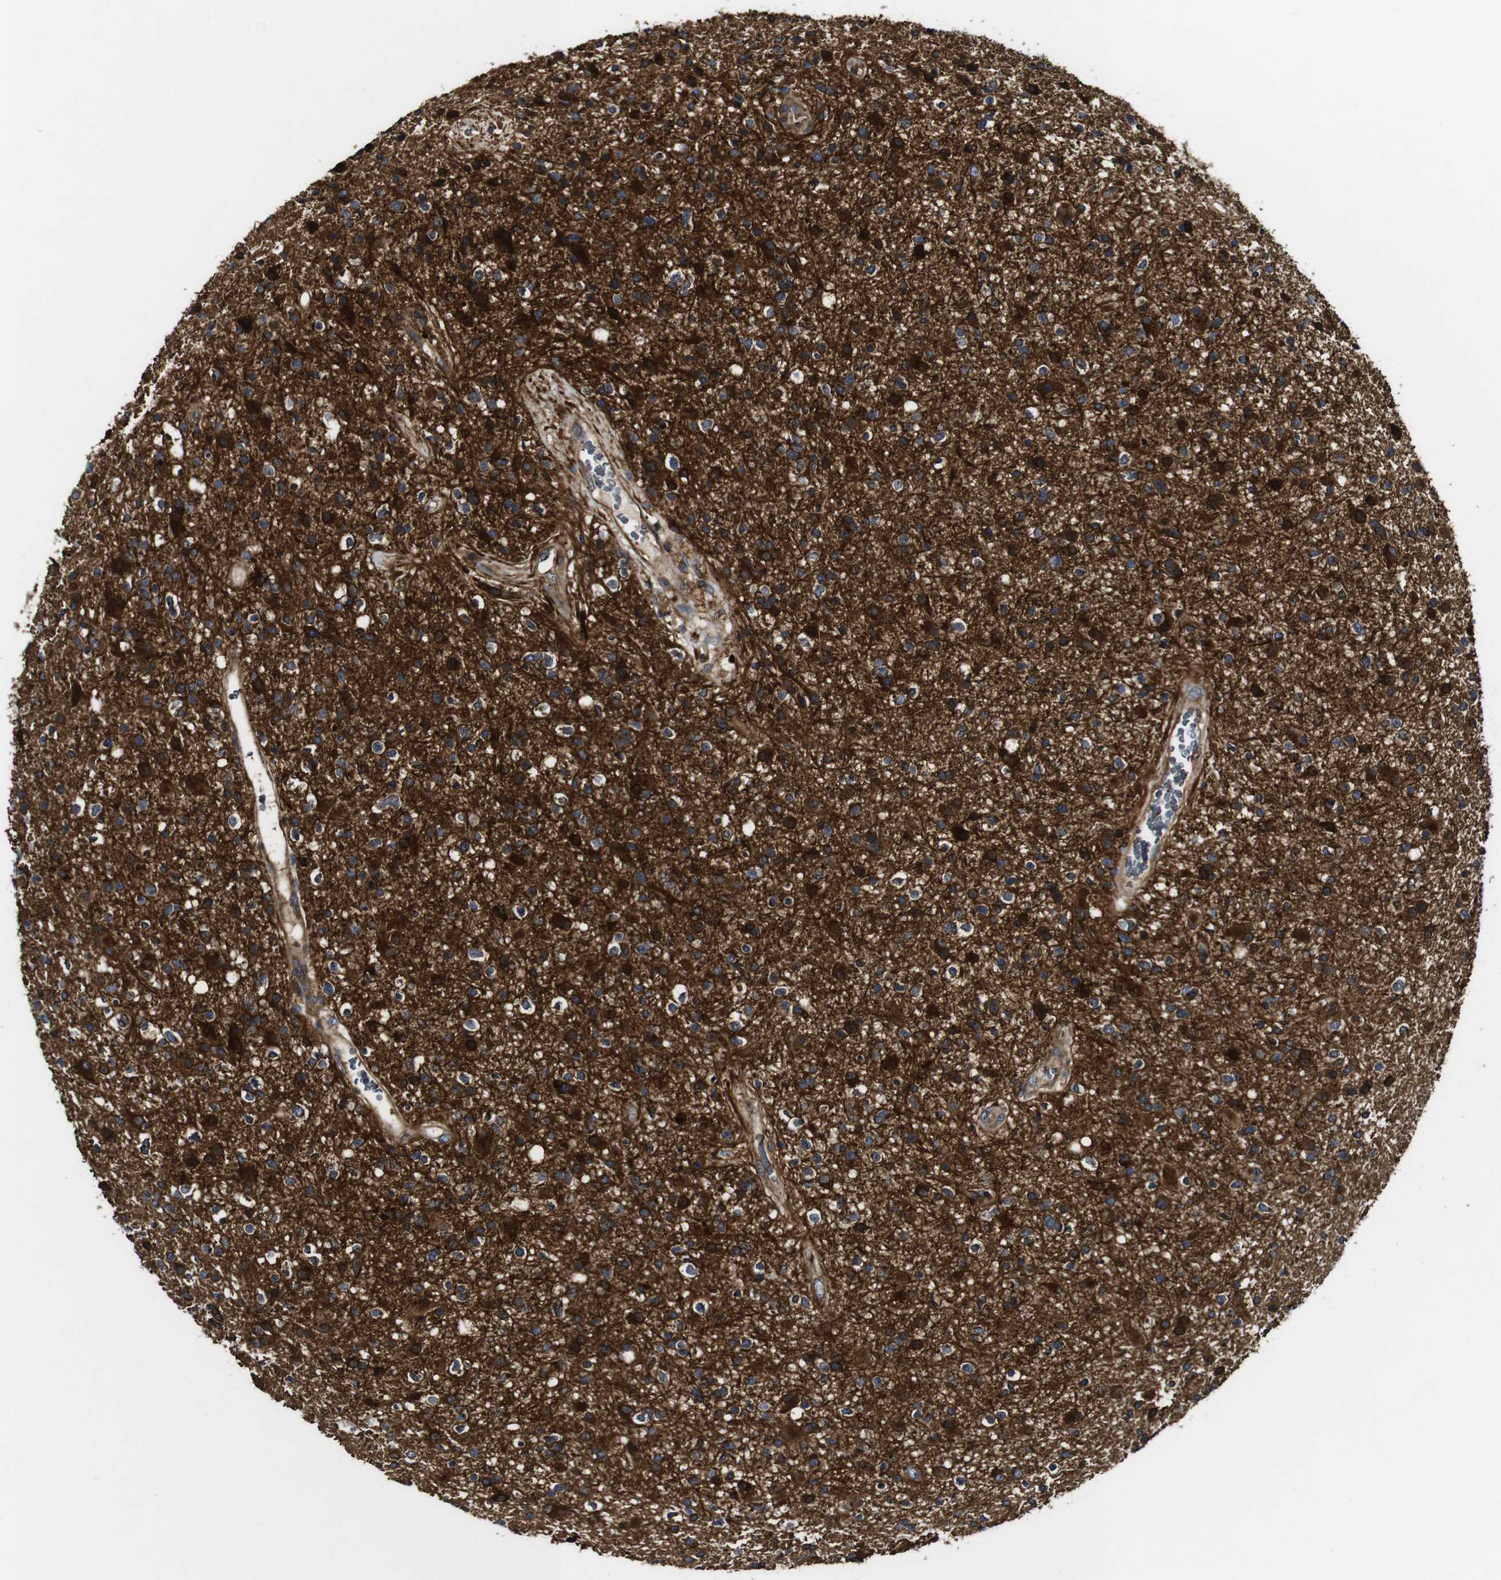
{"staining": {"intensity": "strong", "quantity": "25%-75%", "location": "cytoplasmic/membranous"}, "tissue": "glioma", "cell_type": "Tumor cells", "image_type": "cancer", "snomed": [{"axis": "morphology", "description": "Glioma, malignant, High grade"}, {"axis": "topography", "description": "Brain"}], "caption": "IHC staining of glioma, which shows high levels of strong cytoplasmic/membranous staining in about 25%-75% of tumor cells indicating strong cytoplasmic/membranous protein staining. The staining was performed using DAB (3,3'-diaminobenzidine) (brown) for protein detection and nuclei were counterstained in hematoxylin (blue).", "gene": "TNIK", "patient": {"sex": "male", "age": 33}}